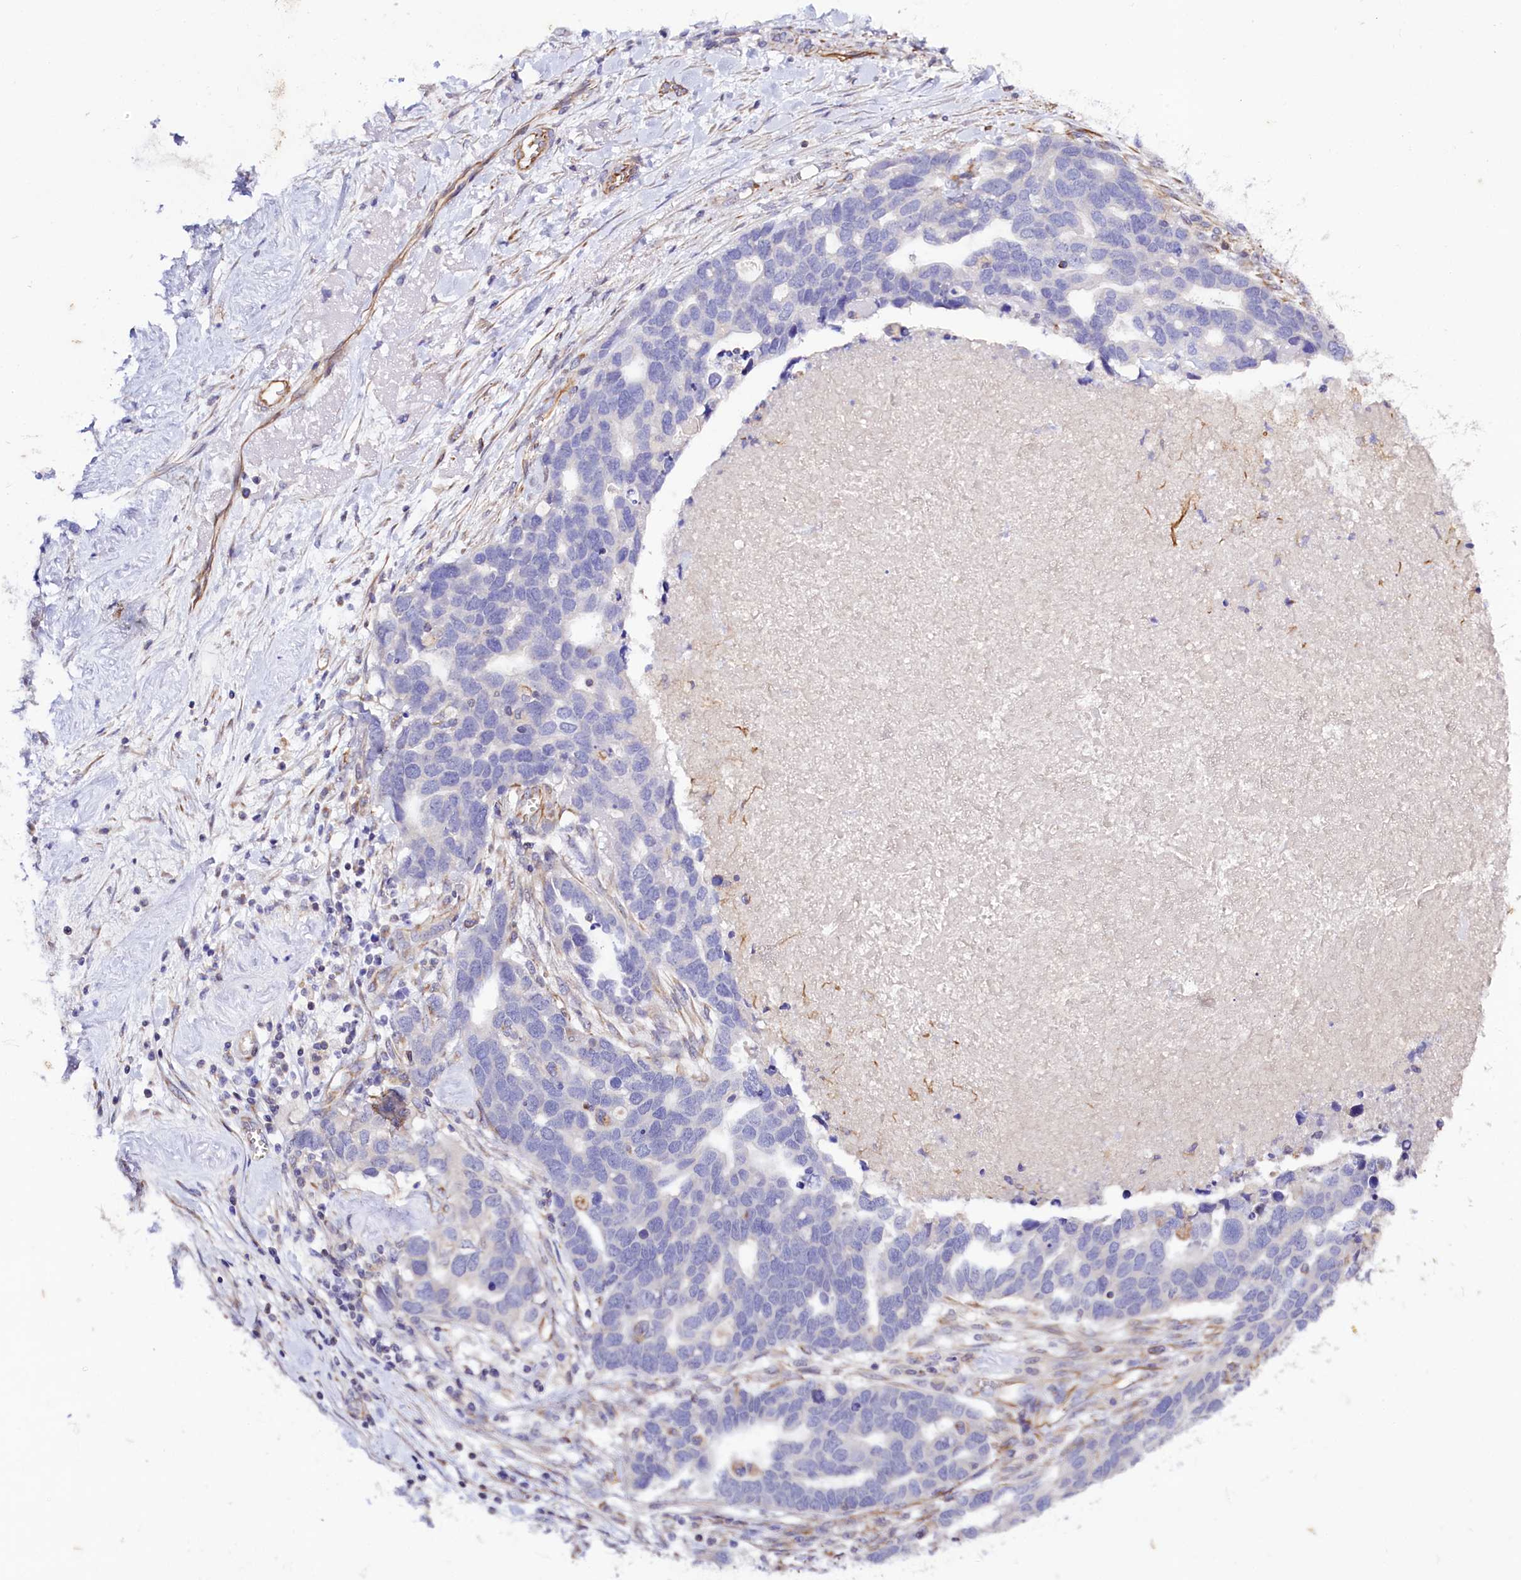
{"staining": {"intensity": "negative", "quantity": "none", "location": "none"}, "tissue": "ovarian cancer", "cell_type": "Tumor cells", "image_type": "cancer", "snomed": [{"axis": "morphology", "description": "Cystadenocarcinoma, serous, NOS"}, {"axis": "topography", "description": "Ovary"}], "caption": "Immunohistochemistry (IHC) photomicrograph of neoplastic tissue: ovarian cancer (serous cystadenocarcinoma) stained with DAB (3,3'-diaminobenzidine) reveals no significant protein expression in tumor cells.", "gene": "SLC7A1", "patient": {"sex": "female", "age": 54}}